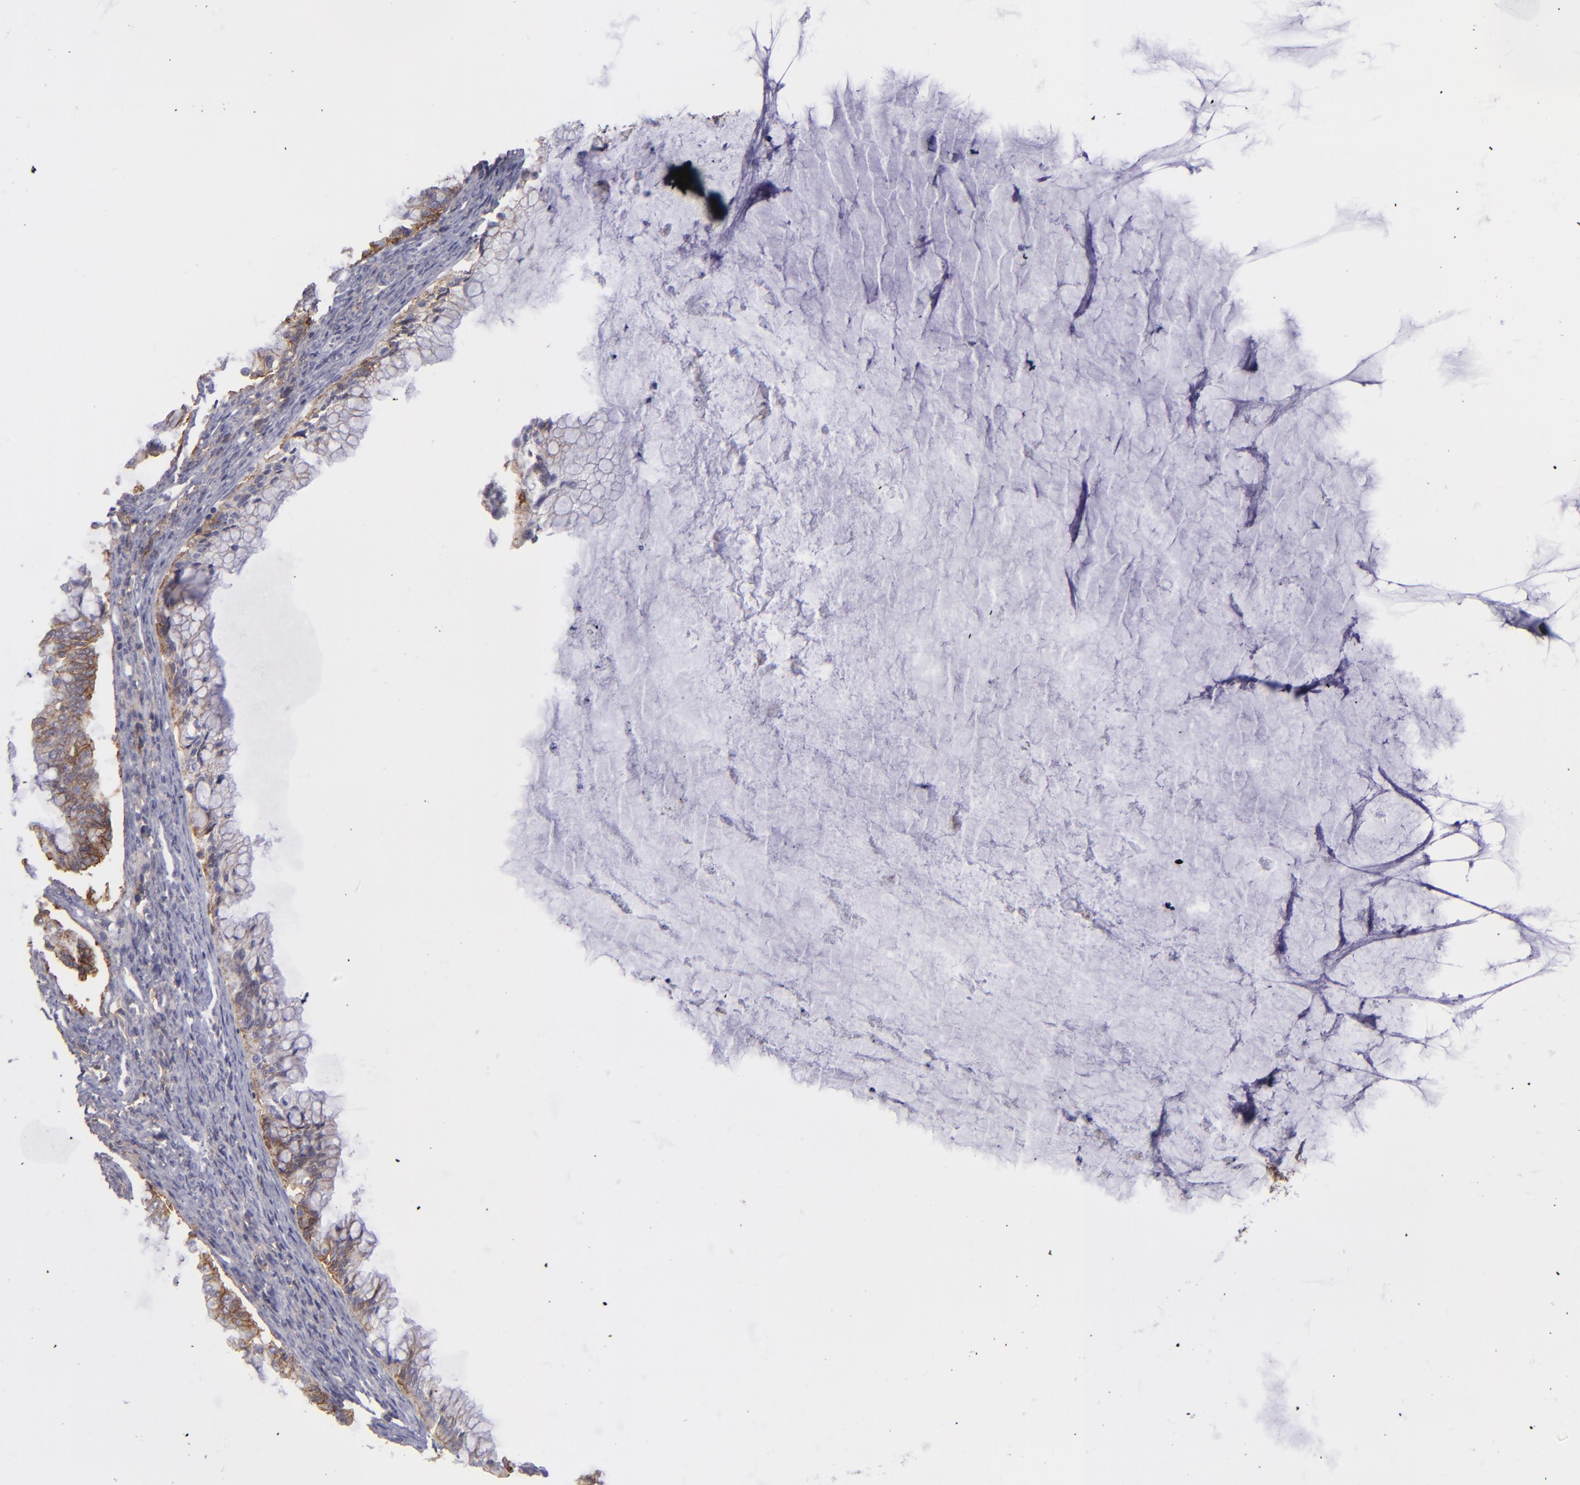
{"staining": {"intensity": "moderate", "quantity": "25%-75%", "location": "cytoplasmic/membranous"}, "tissue": "ovarian cancer", "cell_type": "Tumor cells", "image_type": "cancer", "snomed": [{"axis": "morphology", "description": "Cystadenocarcinoma, mucinous, NOS"}, {"axis": "topography", "description": "Ovary"}], "caption": "Immunohistochemical staining of ovarian cancer (mucinous cystadenocarcinoma) displays medium levels of moderate cytoplasmic/membranous protein expression in about 25%-75% of tumor cells. Using DAB (3,3'-diaminobenzidine) (brown) and hematoxylin (blue) stains, captured at high magnification using brightfield microscopy.", "gene": "BSG", "patient": {"sex": "female", "age": 57}}